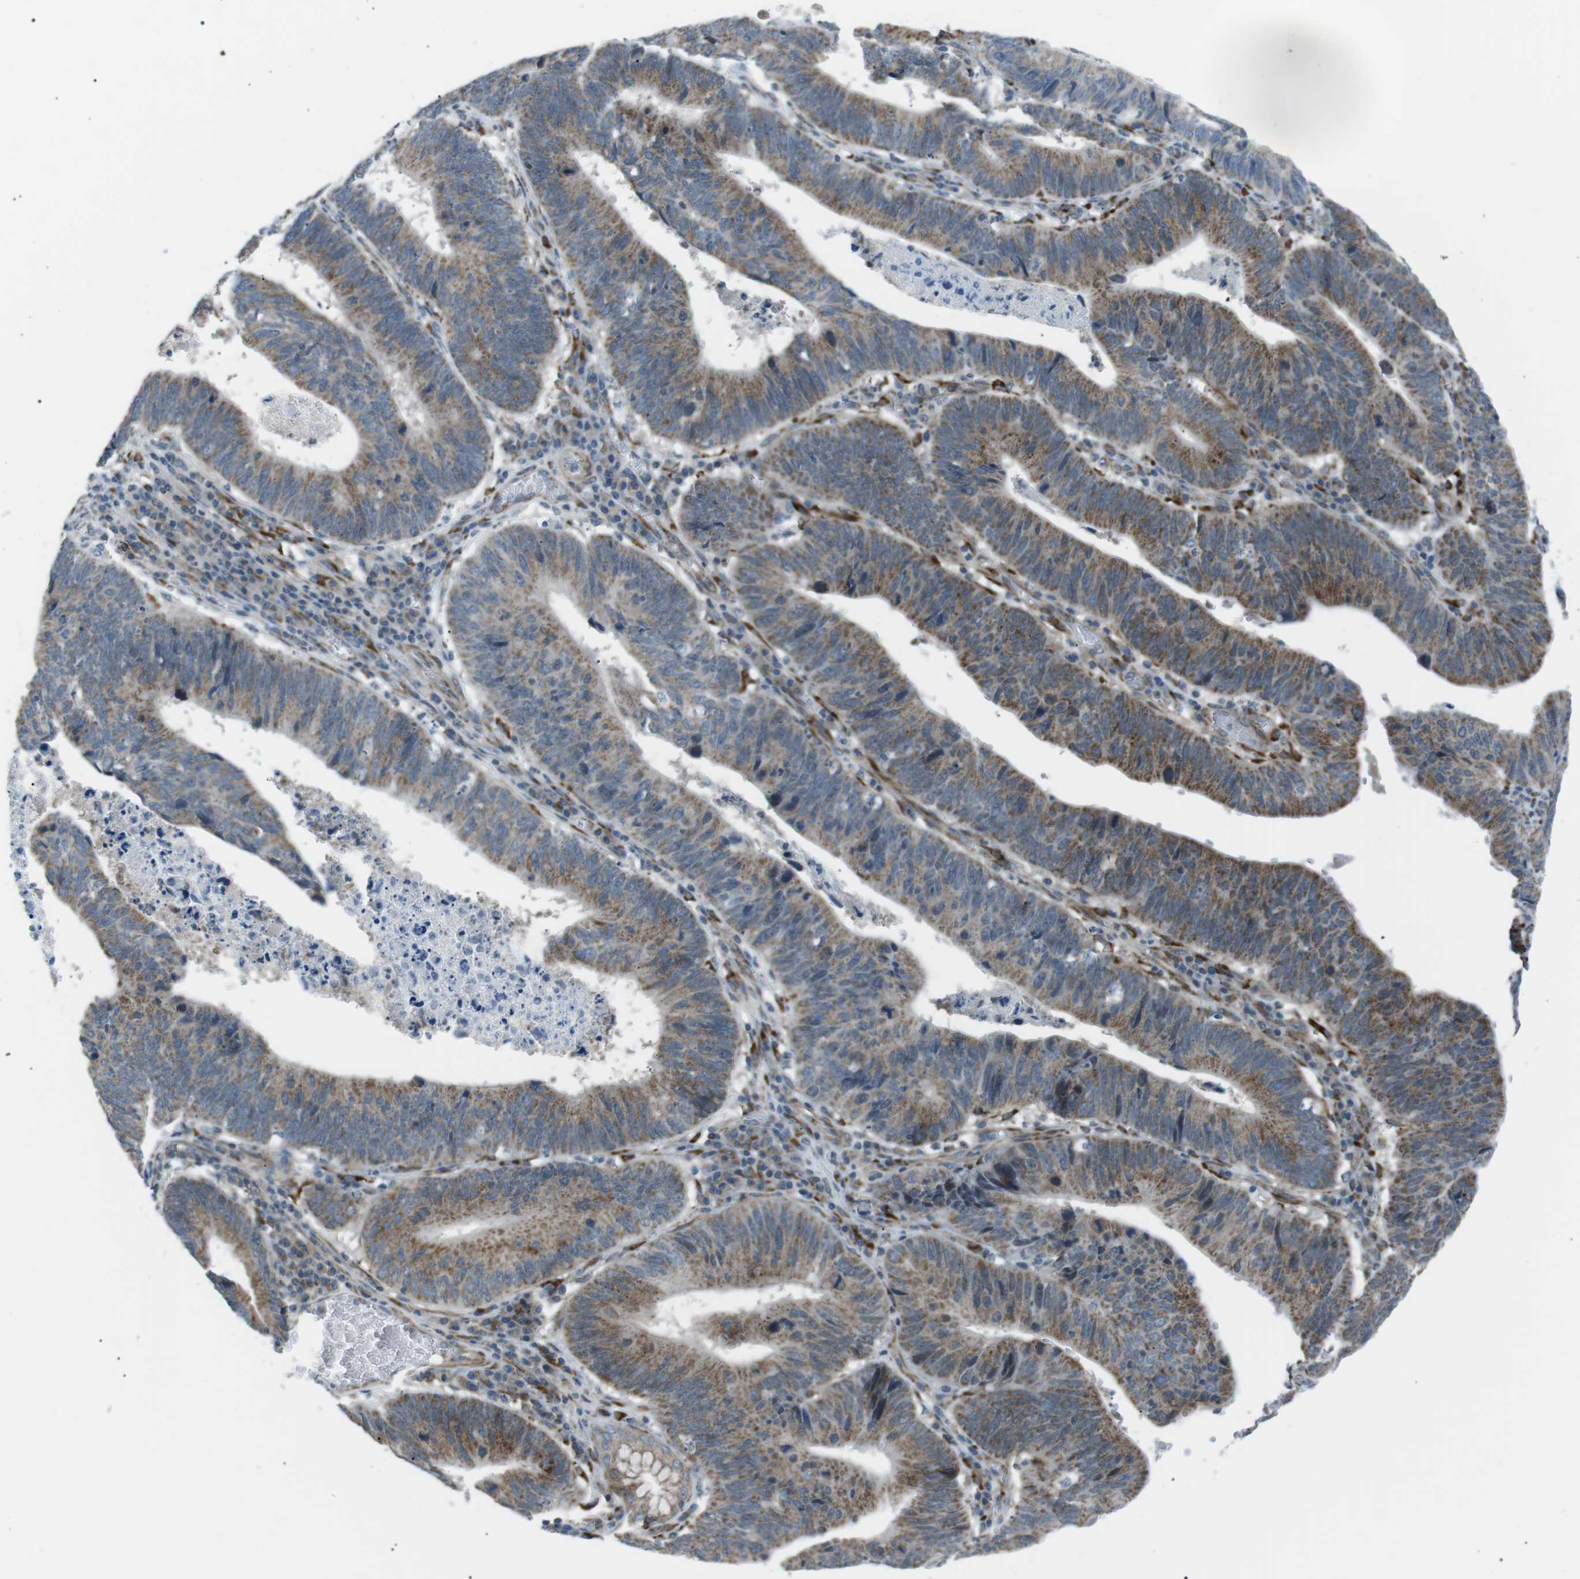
{"staining": {"intensity": "moderate", "quantity": ">75%", "location": "cytoplasmic/membranous"}, "tissue": "stomach cancer", "cell_type": "Tumor cells", "image_type": "cancer", "snomed": [{"axis": "morphology", "description": "Adenocarcinoma, NOS"}, {"axis": "topography", "description": "Stomach"}], "caption": "Human stomach adenocarcinoma stained with a brown dye exhibits moderate cytoplasmic/membranous positive staining in approximately >75% of tumor cells.", "gene": "ARID5B", "patient": {"sex": "male", "age": 59}}